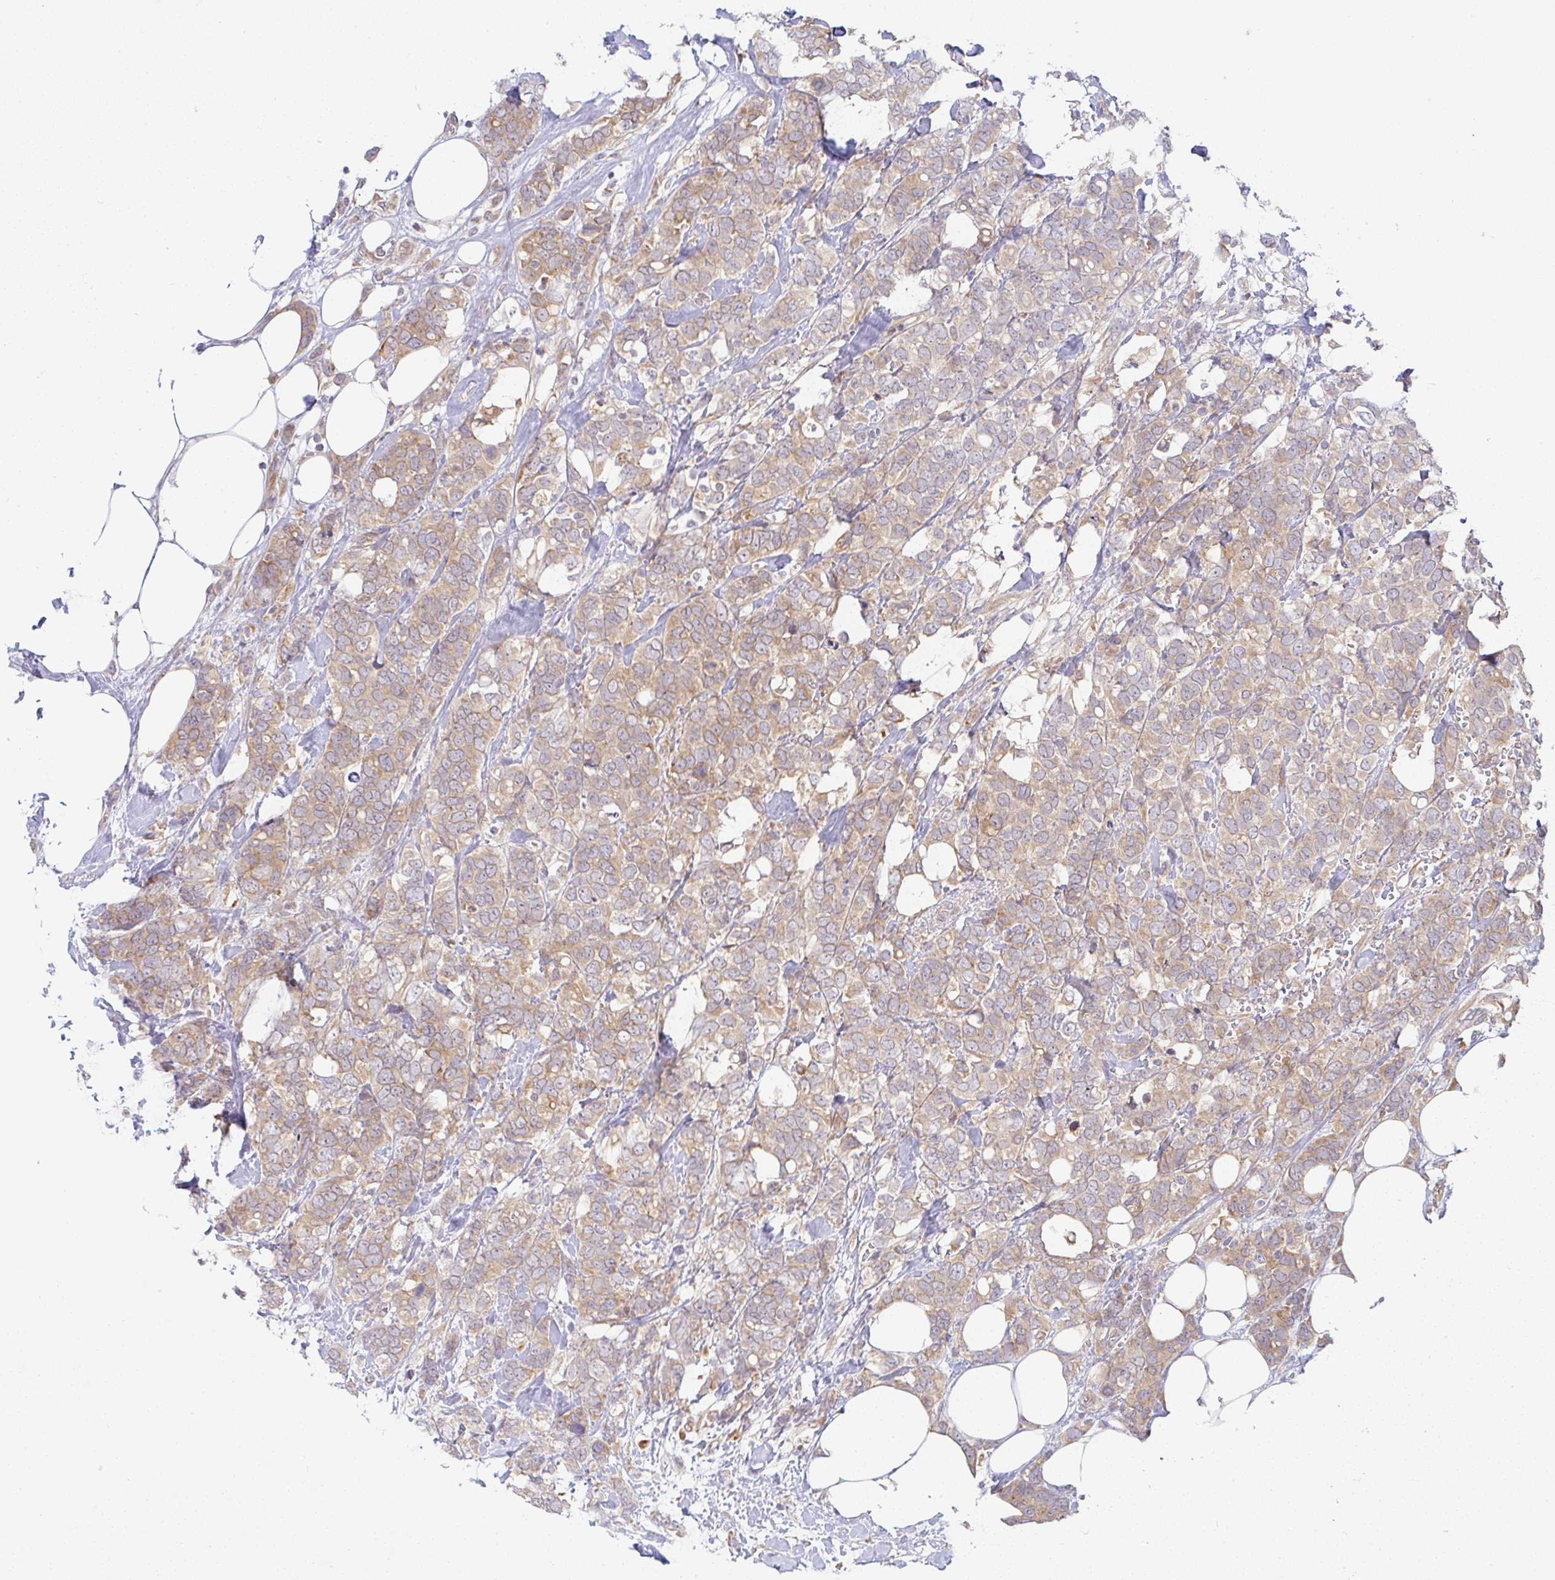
{"staining": {"intensity": "moderate", "quantity": ">75%", "location": "cytoplasmic/membranous"}, "tissue": "breast cancer", "cell_type": "Tumor cells", "image_type": "cancer", "snomed": [{"axis": "morphology", "description": "Lobular carcinoma"}, {"axis": "topography", "description": "Breast"}], "caption": "Immunohistochemical staining of human breast lobular carcinoma exhibits medium levels of moderate cytoplasmic/membranous protein staining in about >75% of tumor cells.", "gene": "DERL2", "patient": {"sex": "female", "age": 91}}